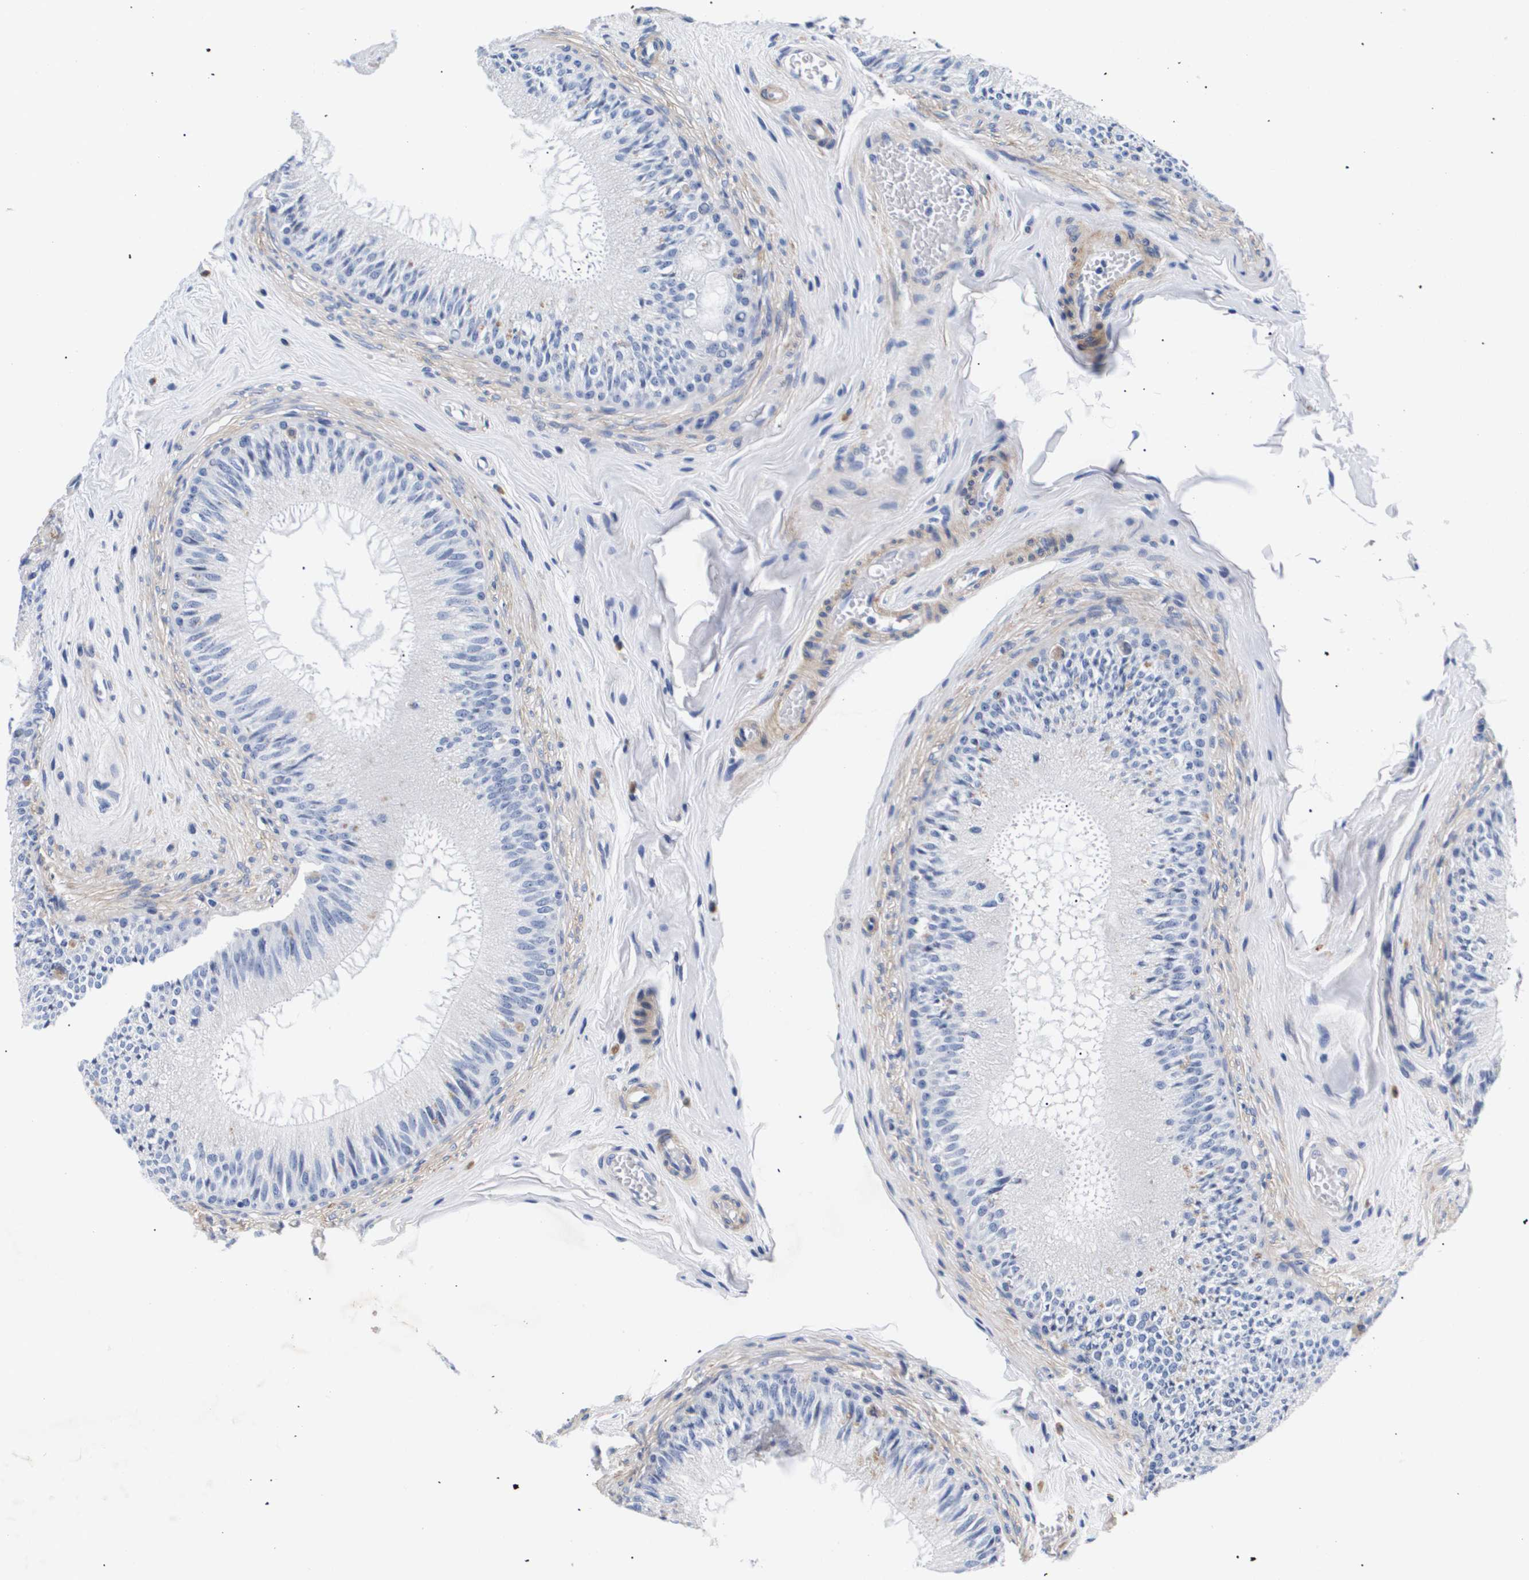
{"staining": {"intensity": "negative", "quantity": "none", "location": "none"}, "tissue": "epididymis", "cell_type": "Glandular cells", "image_type": "normal", "snomed": [{"axis": "morphology", "description": "Normal tissue, NOS"}, {"axis": "topography", "description": "Testis"}, {"axis": "topography", "description": "Epididymis"}], "caption": "Immunohistochemical staining of normal human epididymis exhibits no significant staining in glandular cells.", "gene": "SHD", "patient": {"sex": "male", "age": 36}}